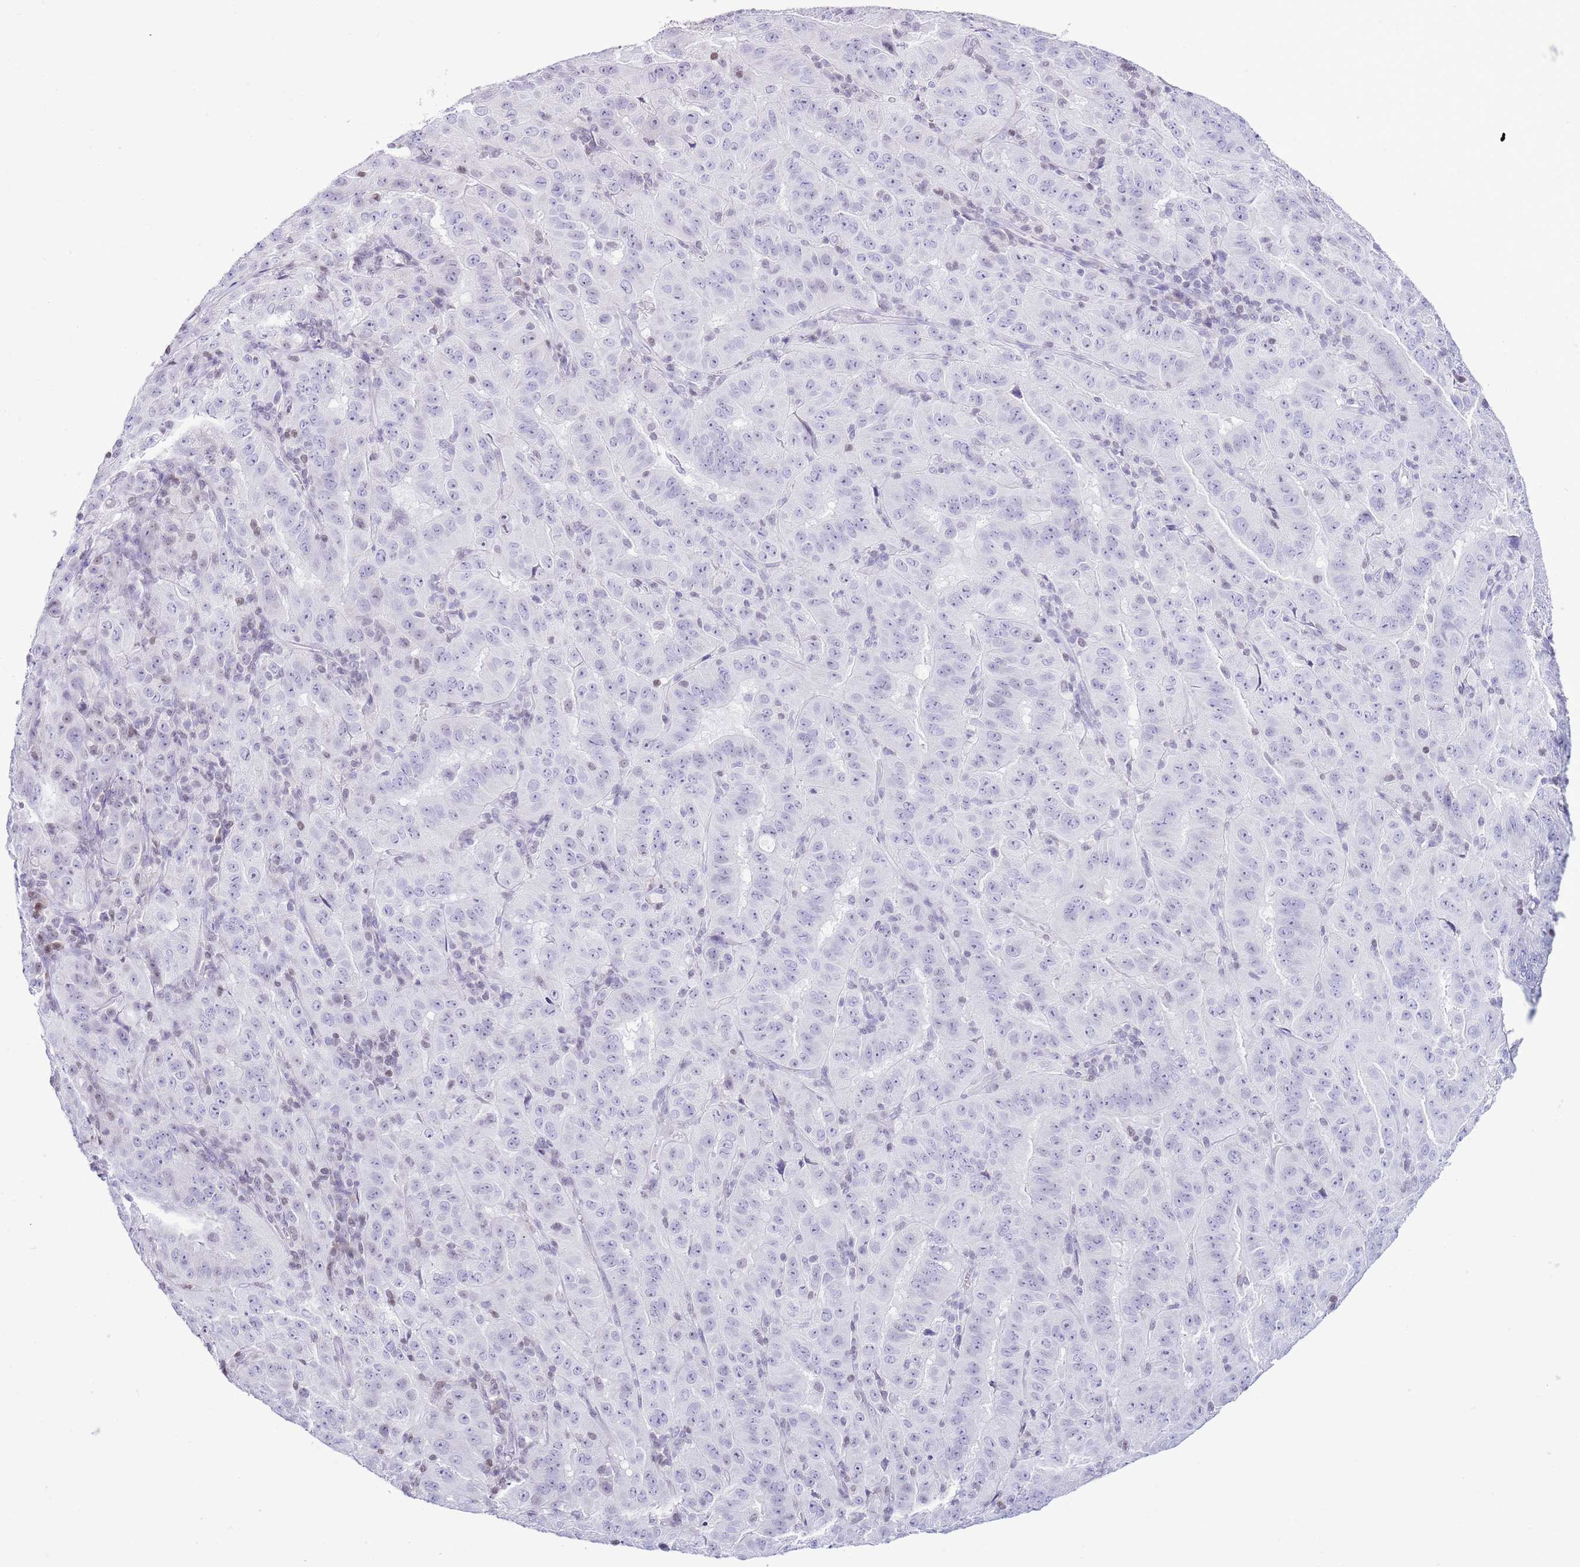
{"staining": {"intensity": "negative", "quantity": "none", "location": "none"}, "tissue": "pancreatic cancer", "cell_type": "Tumor cells", "image_type": "cancer", "snomed": [{"axis": "morphology", "description": "Adenocarcinoma, NOS"}, {"axis": "topography", "description": "Pancreas"}], "caption": "Immunohistochemistry photomicrograph of neoplastic tissue: human pancreatic cancer (adenocarcinoma) stained with DAB reveals no significant protein staining in tumor cells.", "gene": "PRR15", "patient": {"sex": "male", "age": 63}}